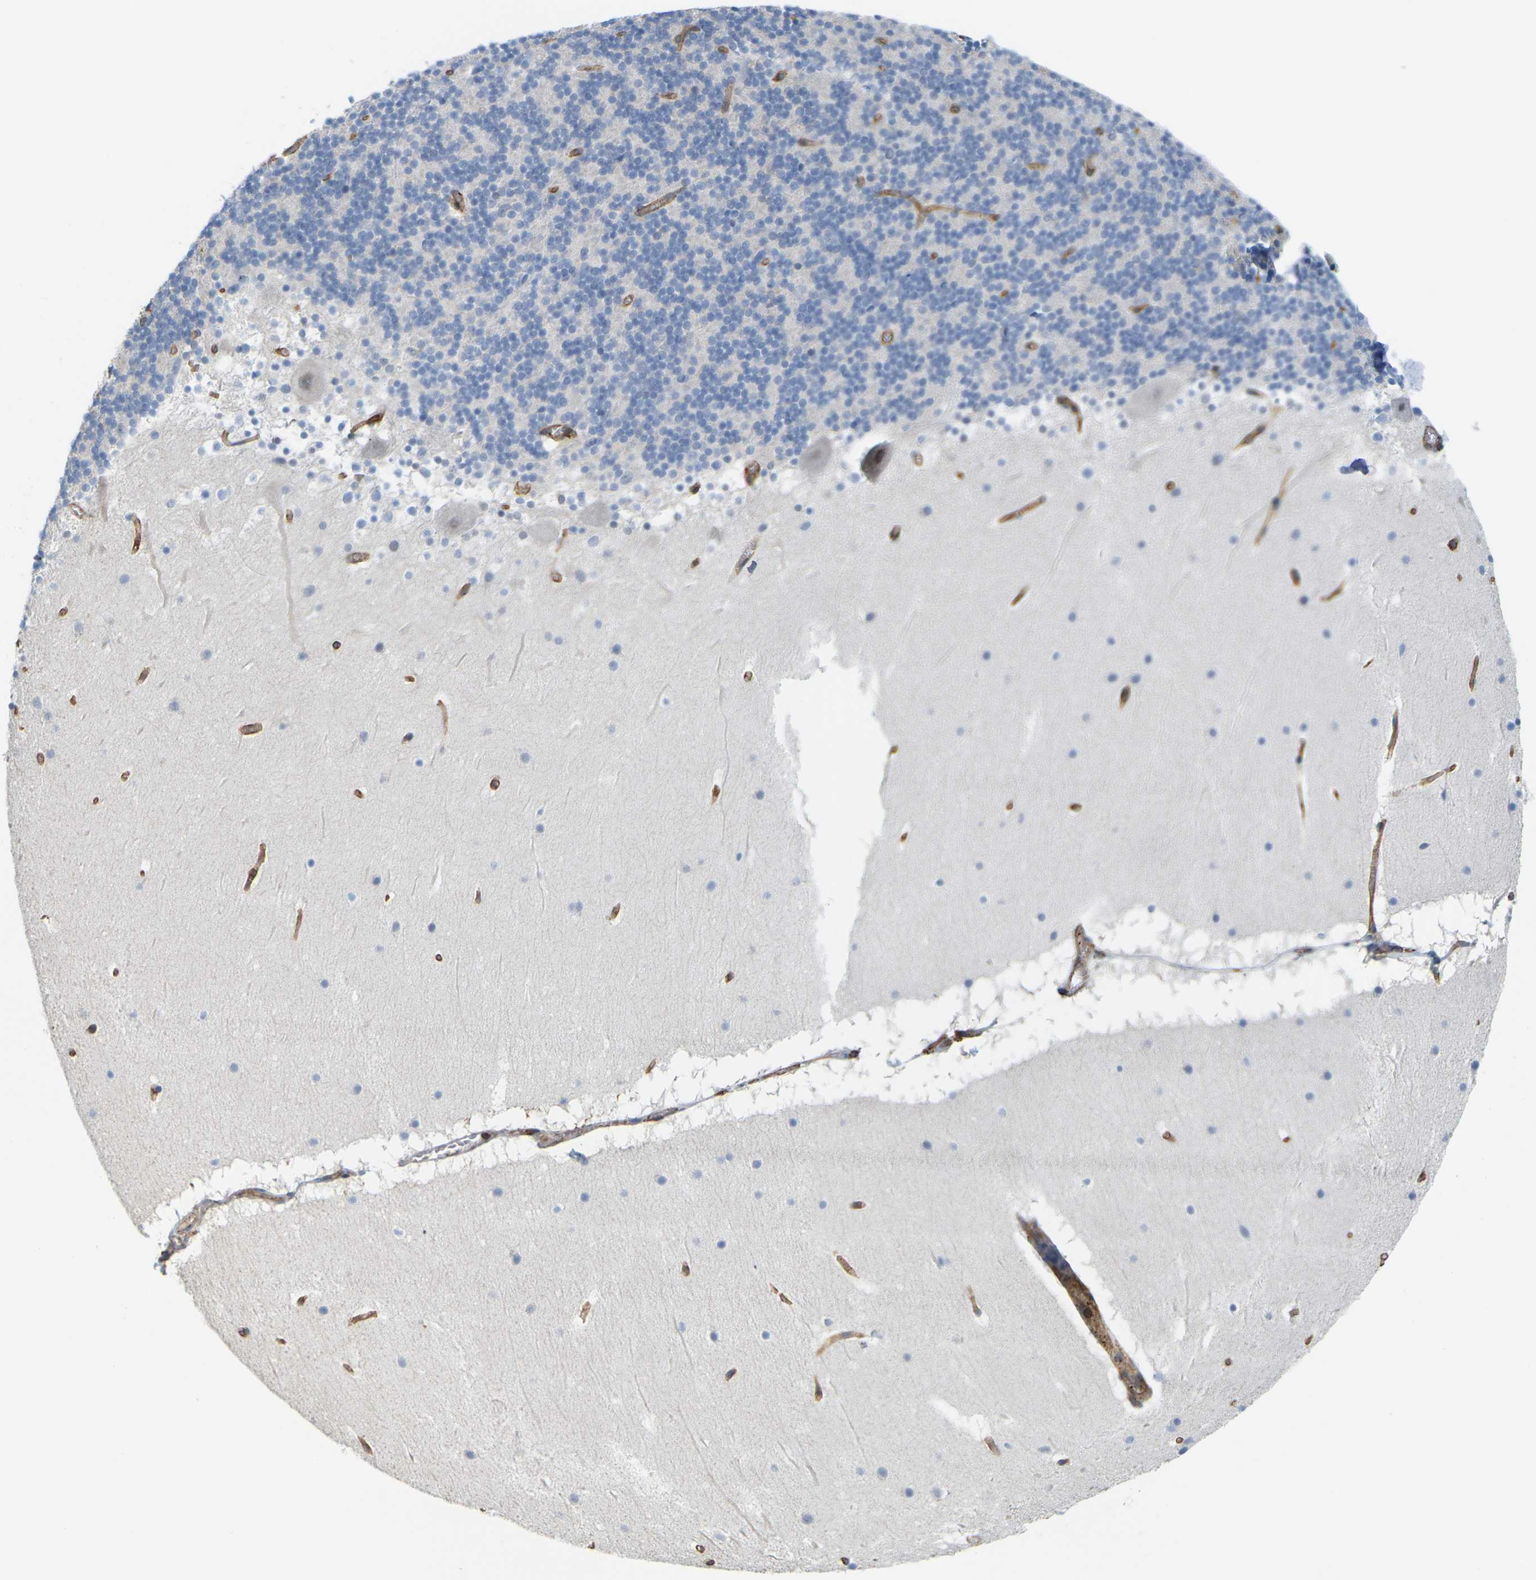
{"staining": {"intensity": "negative", "quantity": "none", "location": "none"}, "tissue": "cerebellum", "cell_type": "Cells in granular layer", "image_type": "normal", "snomed": [{"axis": "morphology", "description": "Normal tissue, NOS"}, {"axis": "topography", "description": "Cerebellum"}], "caption": "The histopathology image displays no staining of cells in granular layer in unremarkable cerebellum.", "gene": "IQGAP1", "patient": {"sex": "male", "age": 45}}